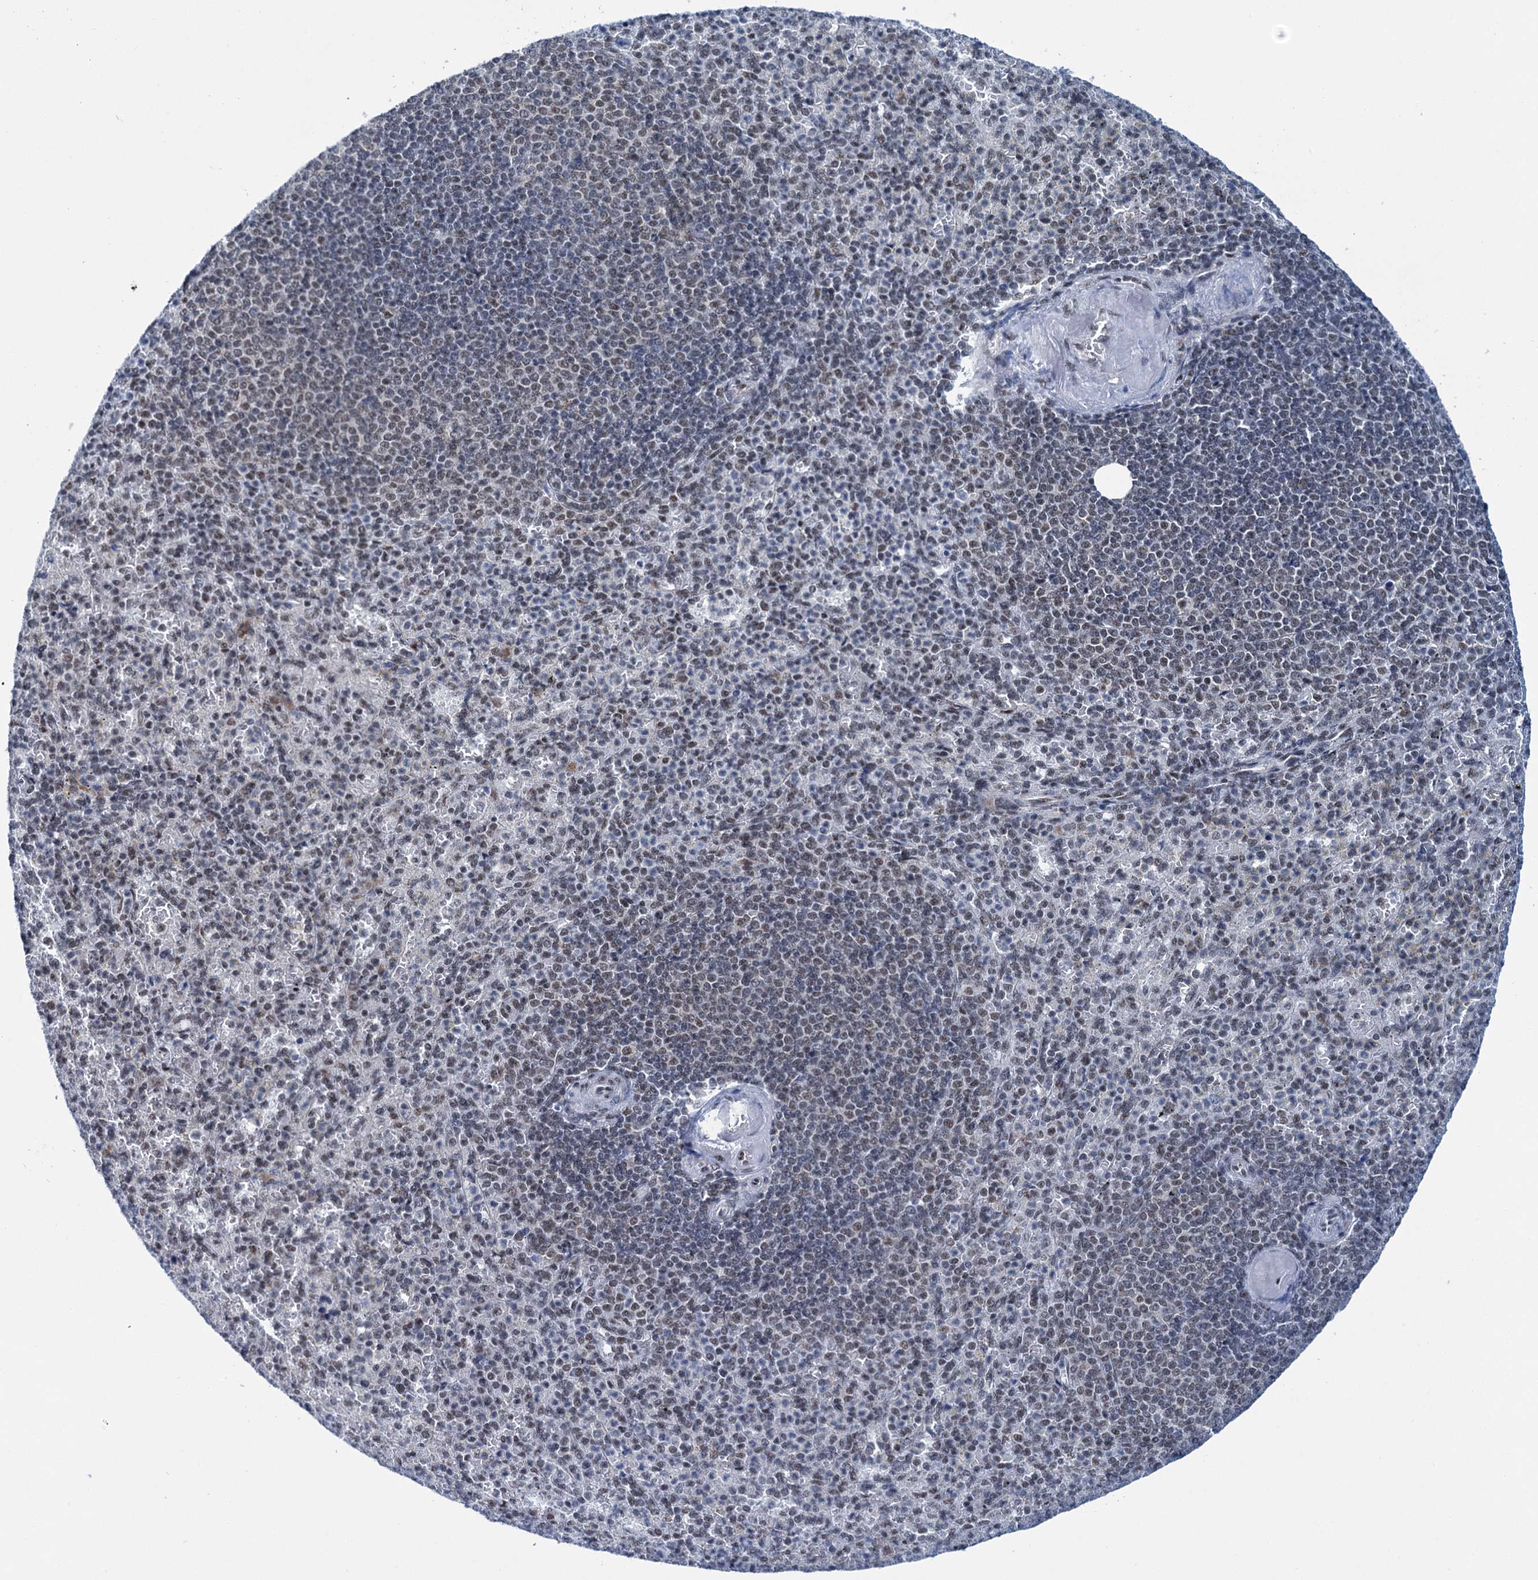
{"staining": {"intensity": "weak", "quantity": "25%-75%", "location": "nuclear"}, "tissue": "spleen", "cell_type": "Cells in red pulp", "image_type": "normal", "snomed": [{"axis": "morphology", "description": "Normal tissue, NOS"}, {"axis": "topography", "description": "Spleen"}], "caption": "Spleen stained for a protein (brown) shows weak nuclear positive expression in approximately 25%-75% of cells in red pulp.", "gene": "SREK1", "patient": {"sex": "female", "age": 74}}